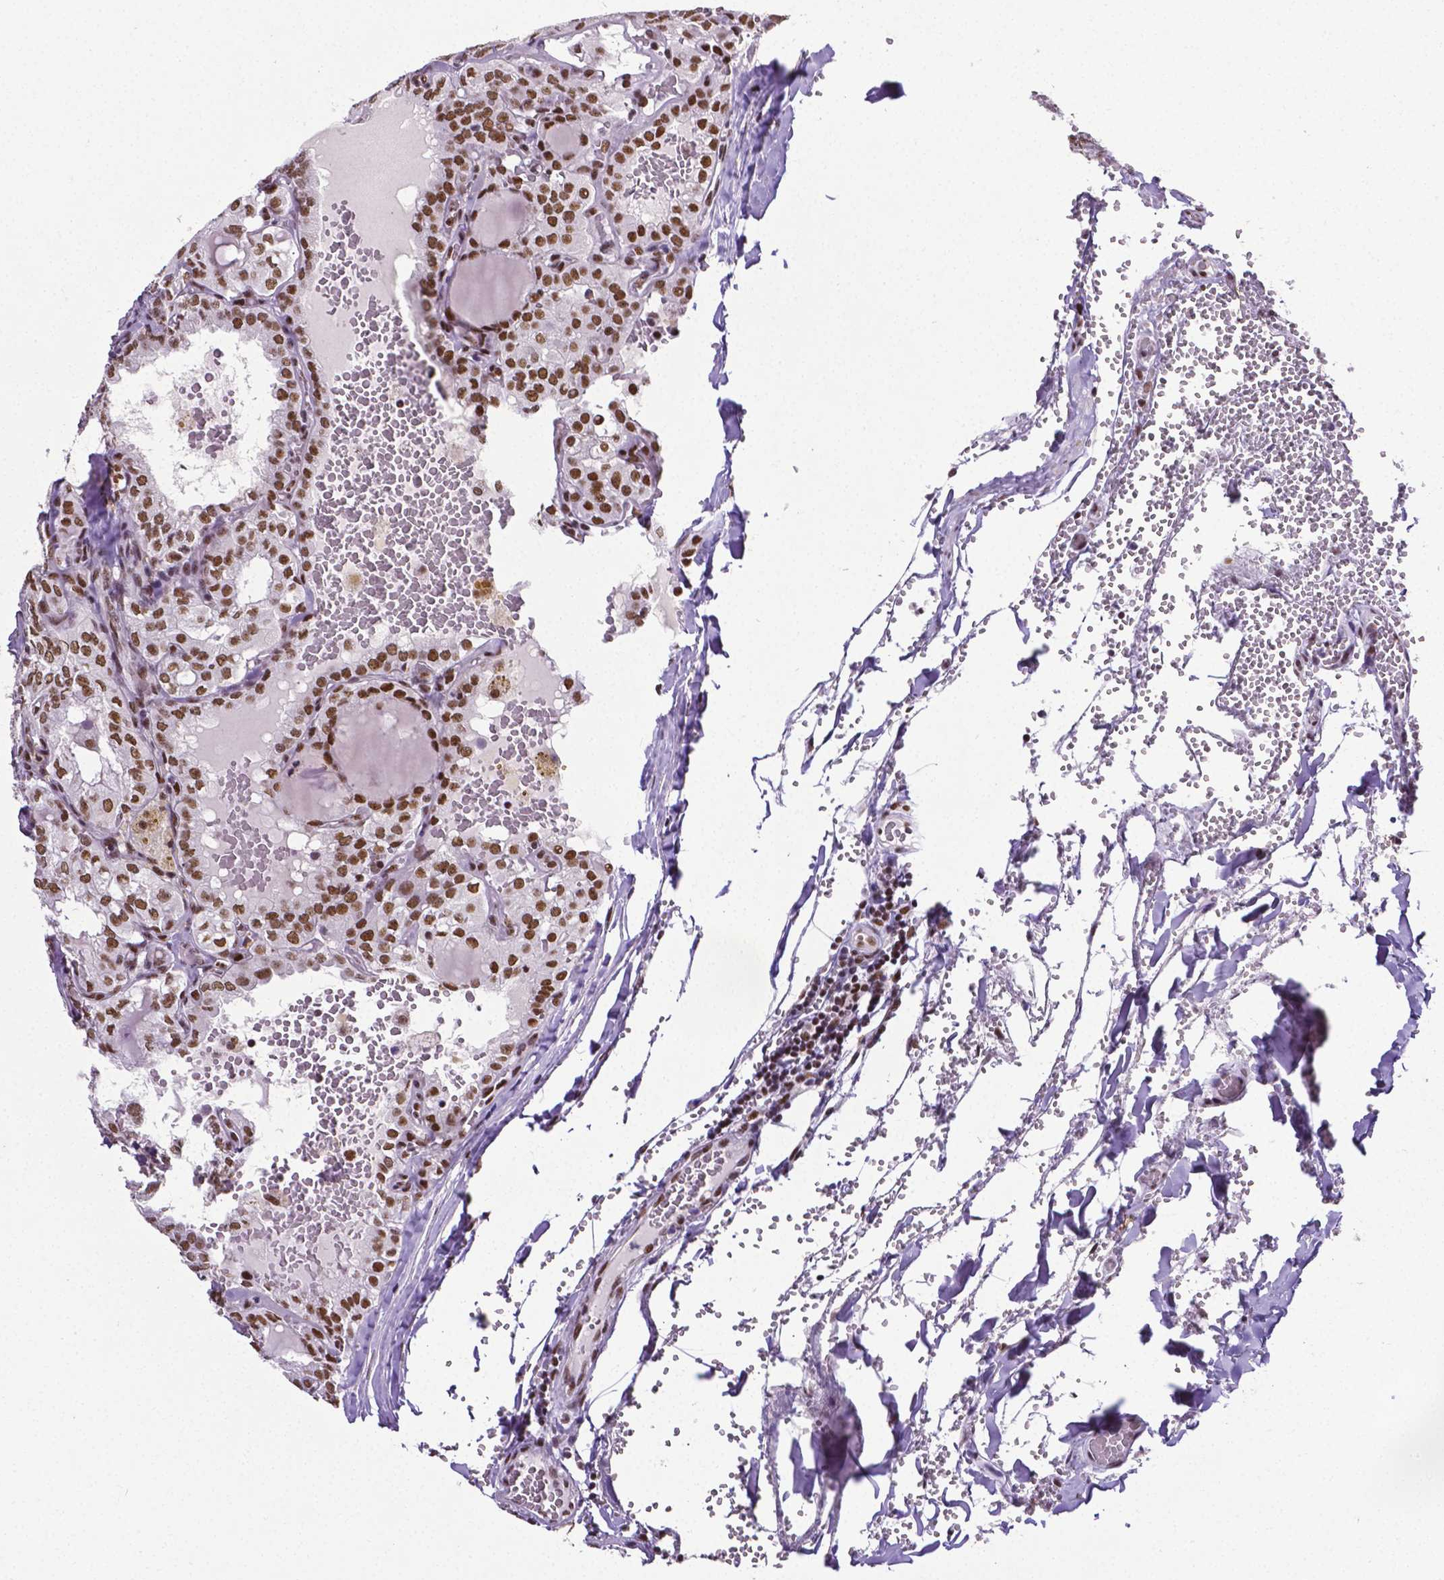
{"staining": {"intensity": "moderate", "quantity": ">75%", "location": "nuclear"}, "tissue": "thyroid cancer", "cell_type": "Tumor cells", "image_type": "cancer", "snomed": [{"axis": "morphology", "description": "Papillary adenocarcinoma, NOS"}, {"axis": "topography", "description": "Thyroid gland"}], "caption": "Thyroid cancer stained for a protein (brown) shows moderate nuclear positive expression in approximately >75% of tumor cells.", "gene": "REST", "patient": {"sex": "male", "age": 20}}